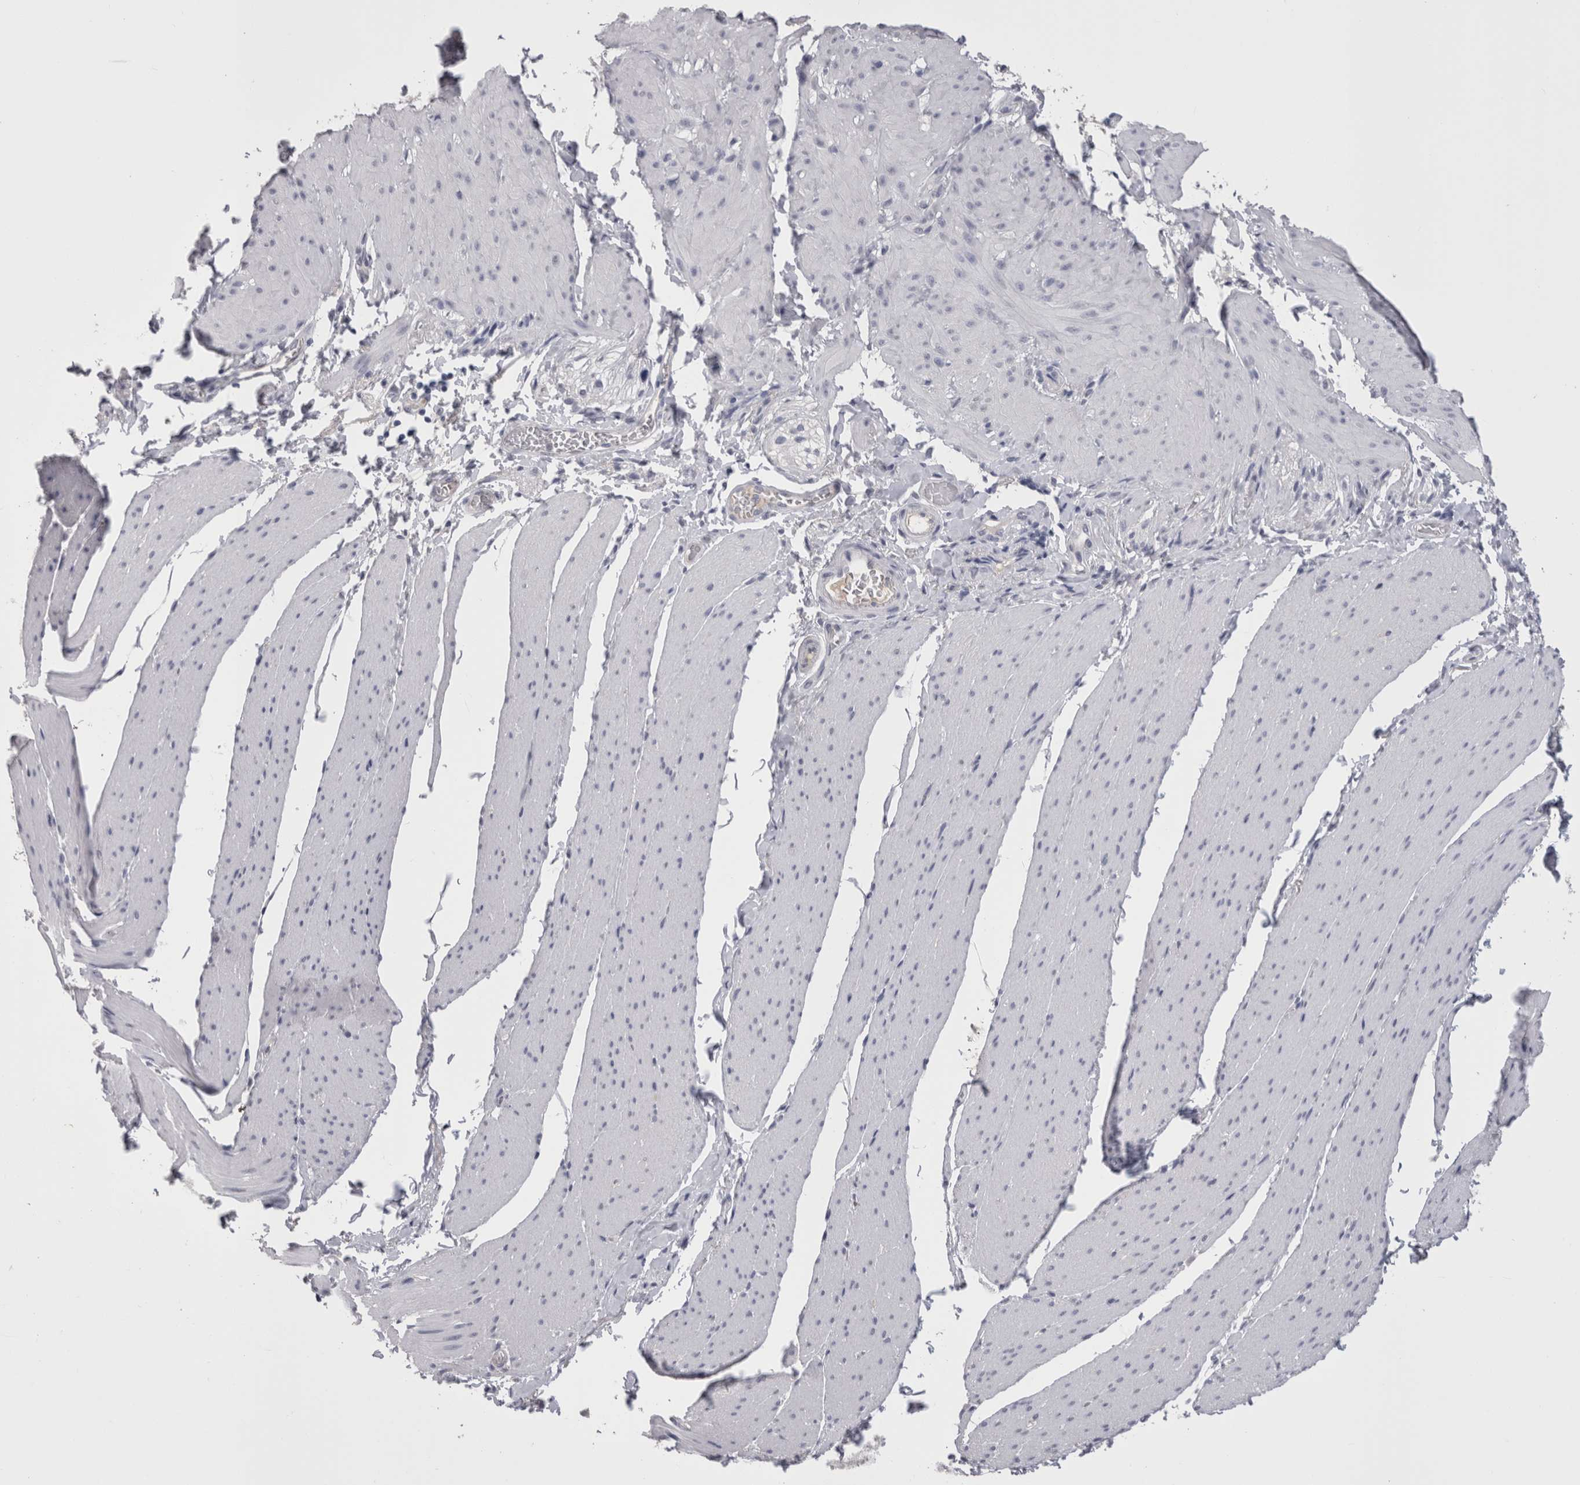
{"staining": {"intensity": "negative", "quantity": "none", "location": "none"}, "tissue": "smooth muscle", "cell_type": "Smooth muscle cells", "image_type": "normal", "snomed": [{"axis": "morphology", "description": "Normal tissue, NOS"}, {"axis": "topography", "description": "Smooth muscle"}, {"axis": "topography", "description": "Small intestine"}], "caption": "The micrograph reveals no significant staining in smooth muscle cells of smooth muscle. (Stains: DAB immunohistochemistry (IHC) with hematoxylin counter stain, Microscopy: brightfield microscopy at high magnification).", "gene": "CDHR5", "patient": {"sex": "female", "age": 84}}